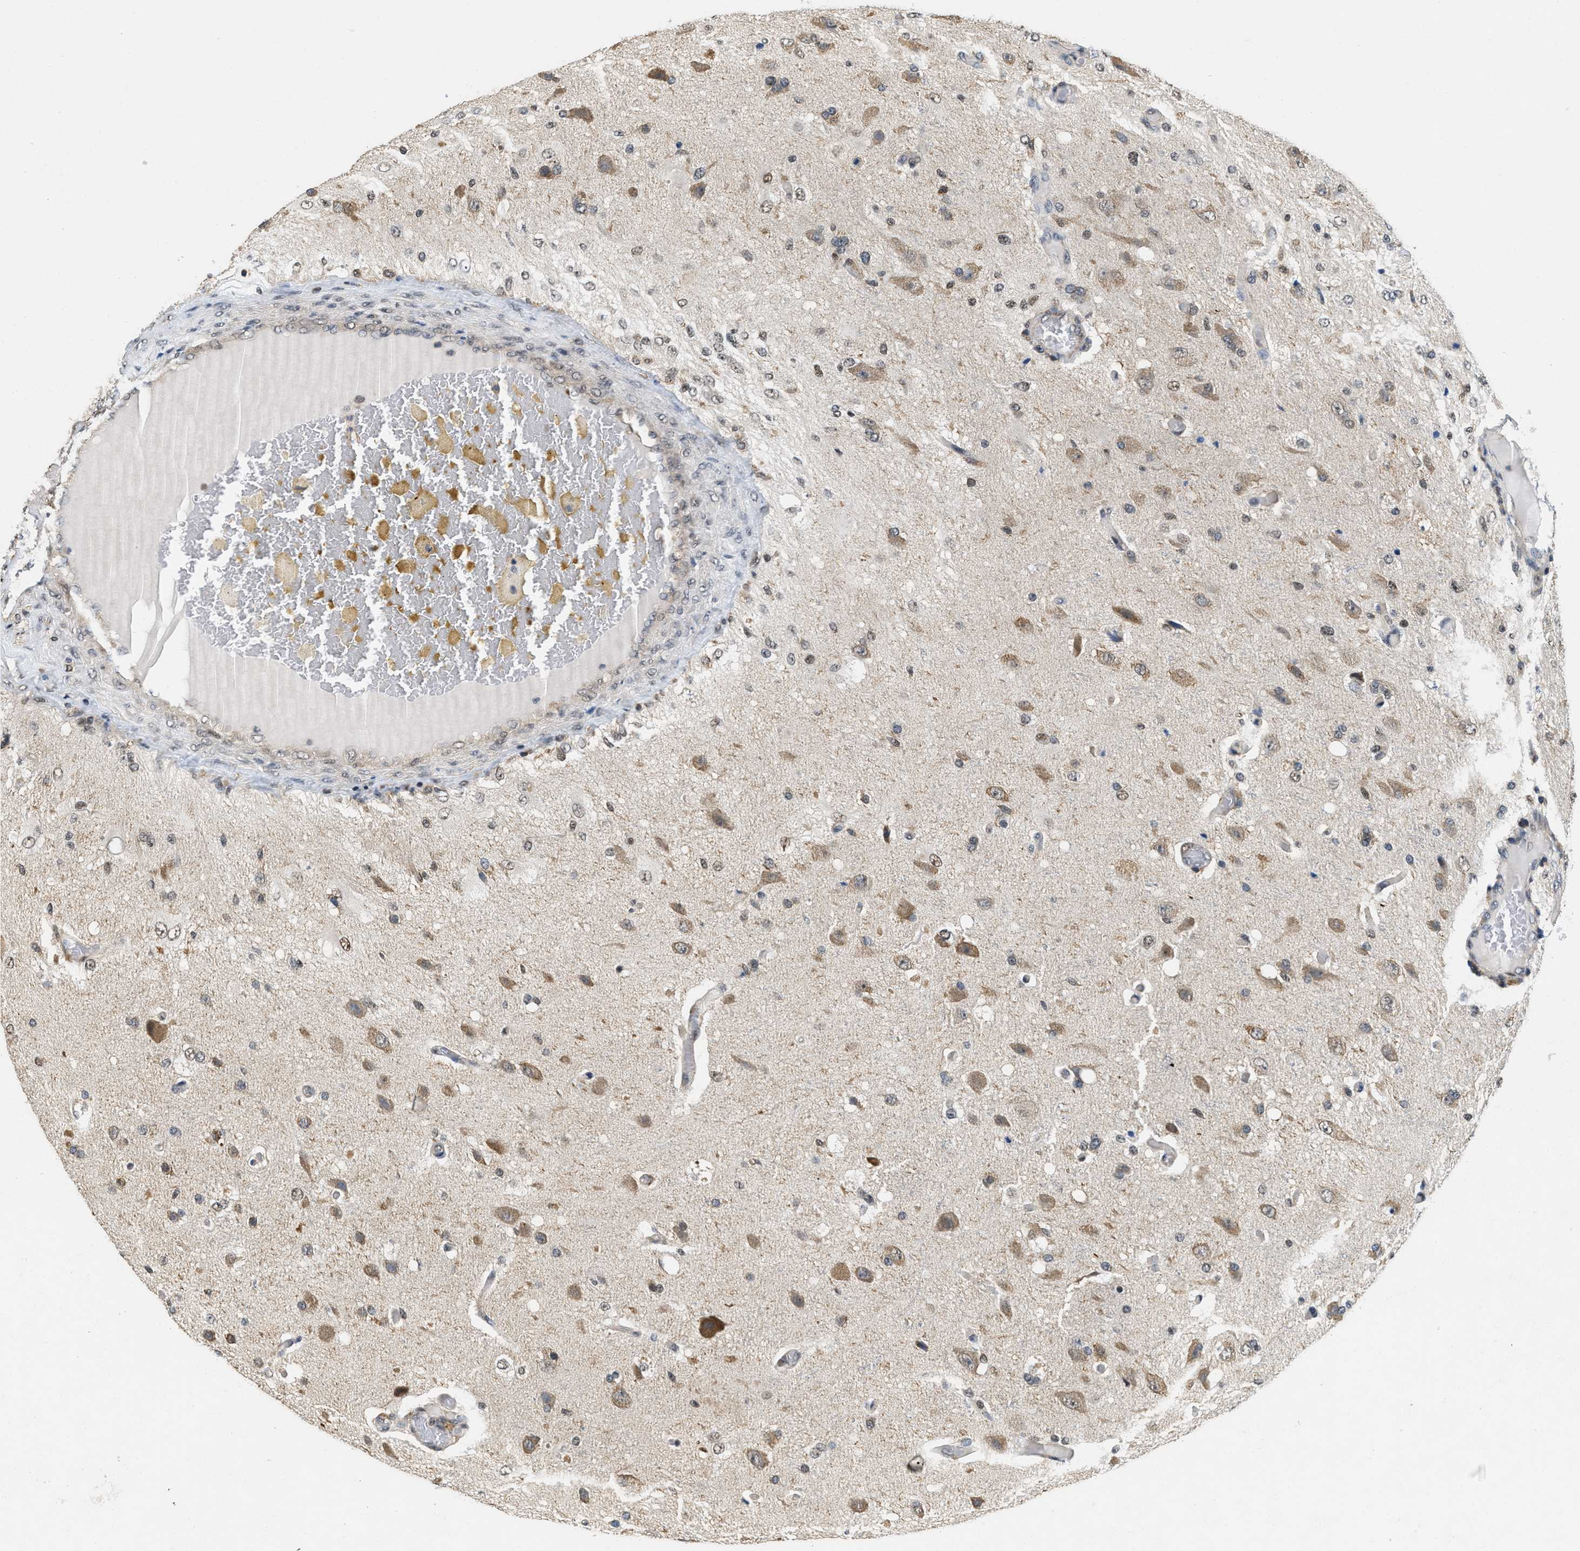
{"staining": {"intensity": "weak", "quantity": "25%-75%", "location": "cytoplasmic/membranous,nuclear"}, "tissue": "glioma", "cell_type": "Tumor cells", "image_type": "cancer", "snomed": [{"axis": "morphology", "description": "Normal tissue, NOS"}, {"axis": "morphology", "description": "Glioma, malignant, High grade"}, {"axis": "topography", "description": "Cerebral cortex"}], "caption": "High-grade glioma (malignant) stained with a protein marker displays weak staining in tumor cells.", "gene": "ATF7IP", "patient": {"sex": "male", "age": 77}}